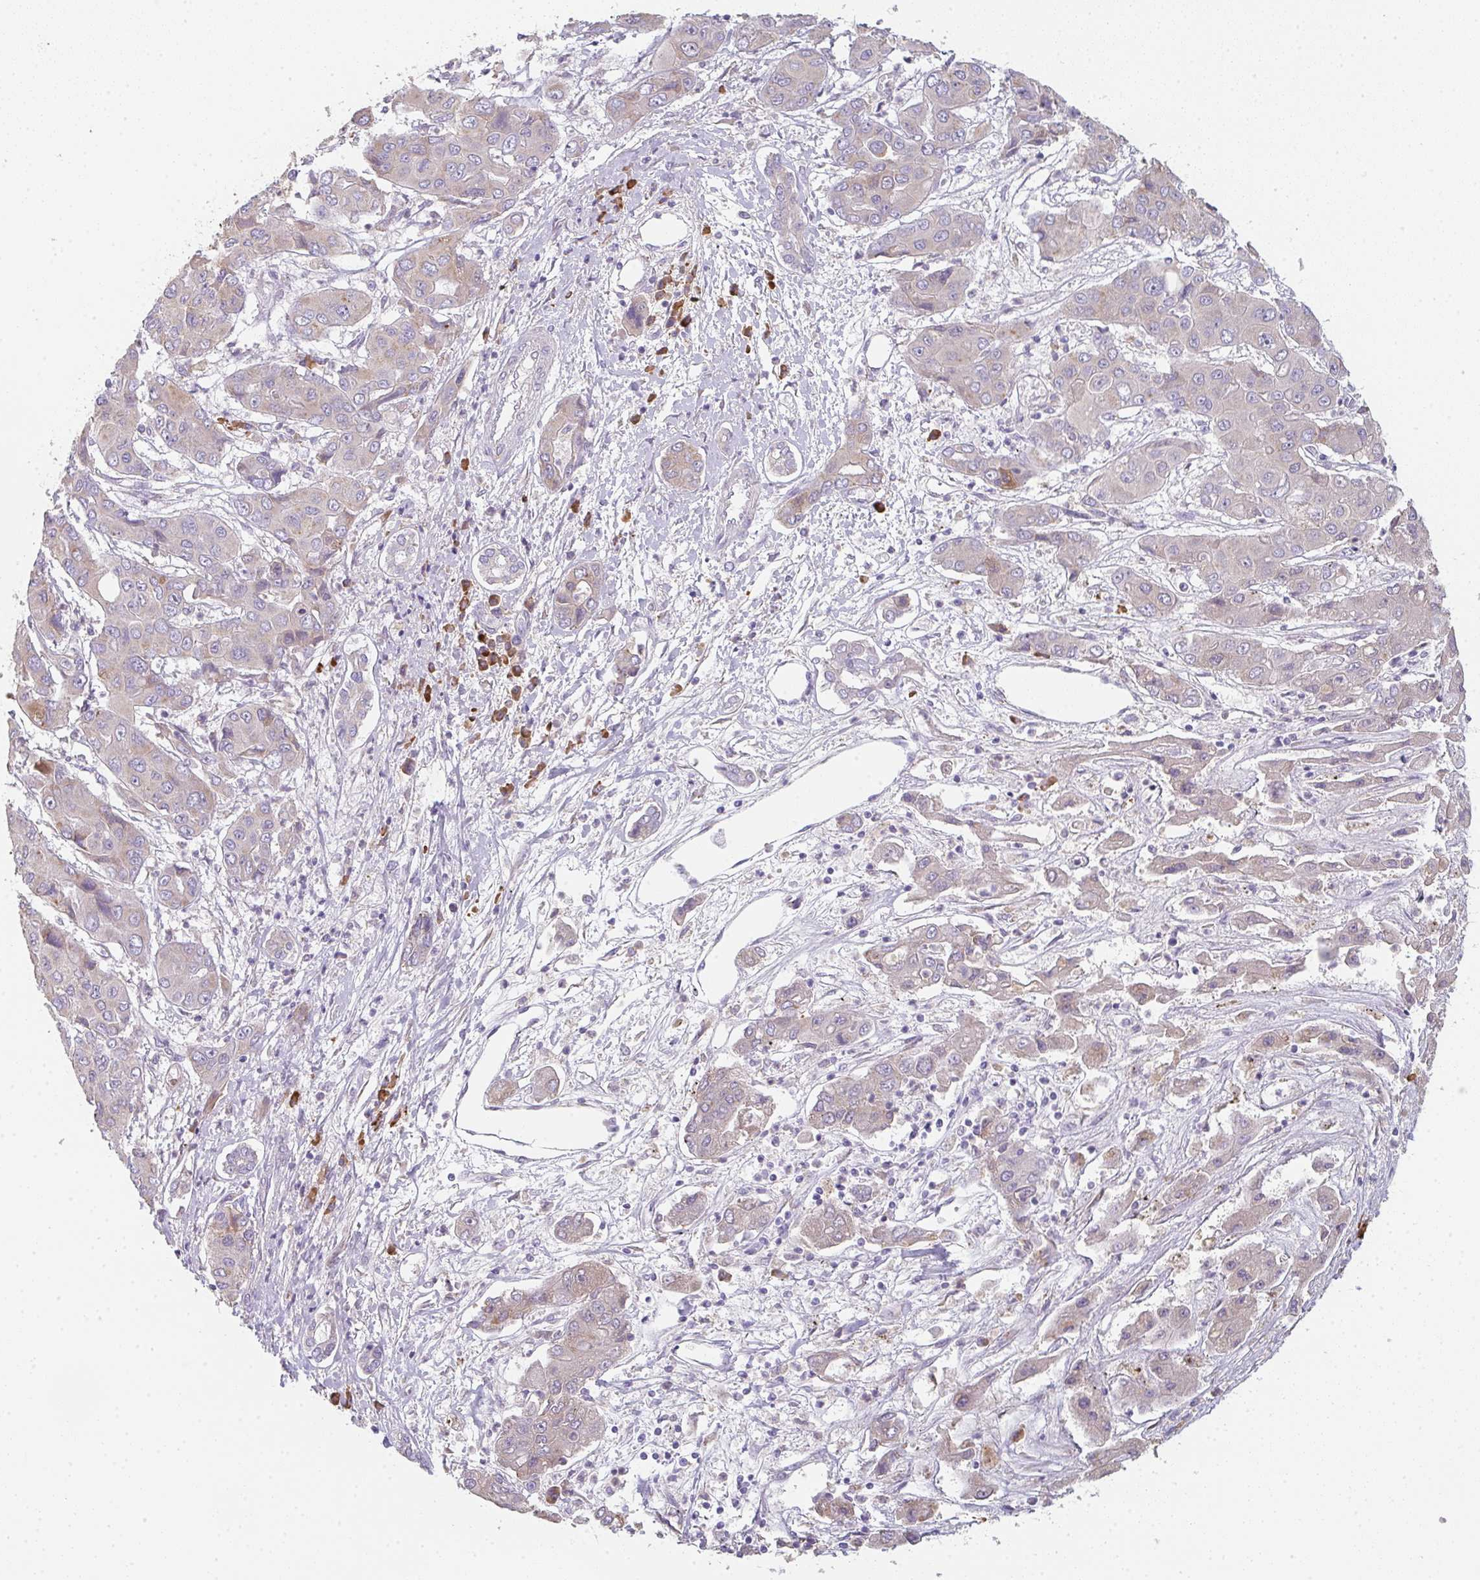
{"staining": {"intensity": "weak", "quantity": "<25%", "location": "cytoplasmic/membranous"}, "tissue": "liver cancer", "cell_type": "Tumor cells", "image_type": "cancer", "snomed": [{"axis": "morphology", "description": "Cholangiocarcinoma"}, {"axis": "topography", "description": "Liver"}], "caption": "An immunohistochemistry (IHC) photomicrograph of liver cancer is shown. There is no staining in tumor cells of liver cancer.", "gene": "ZNF215", "patient": {"sex": "male", "age": 67}}